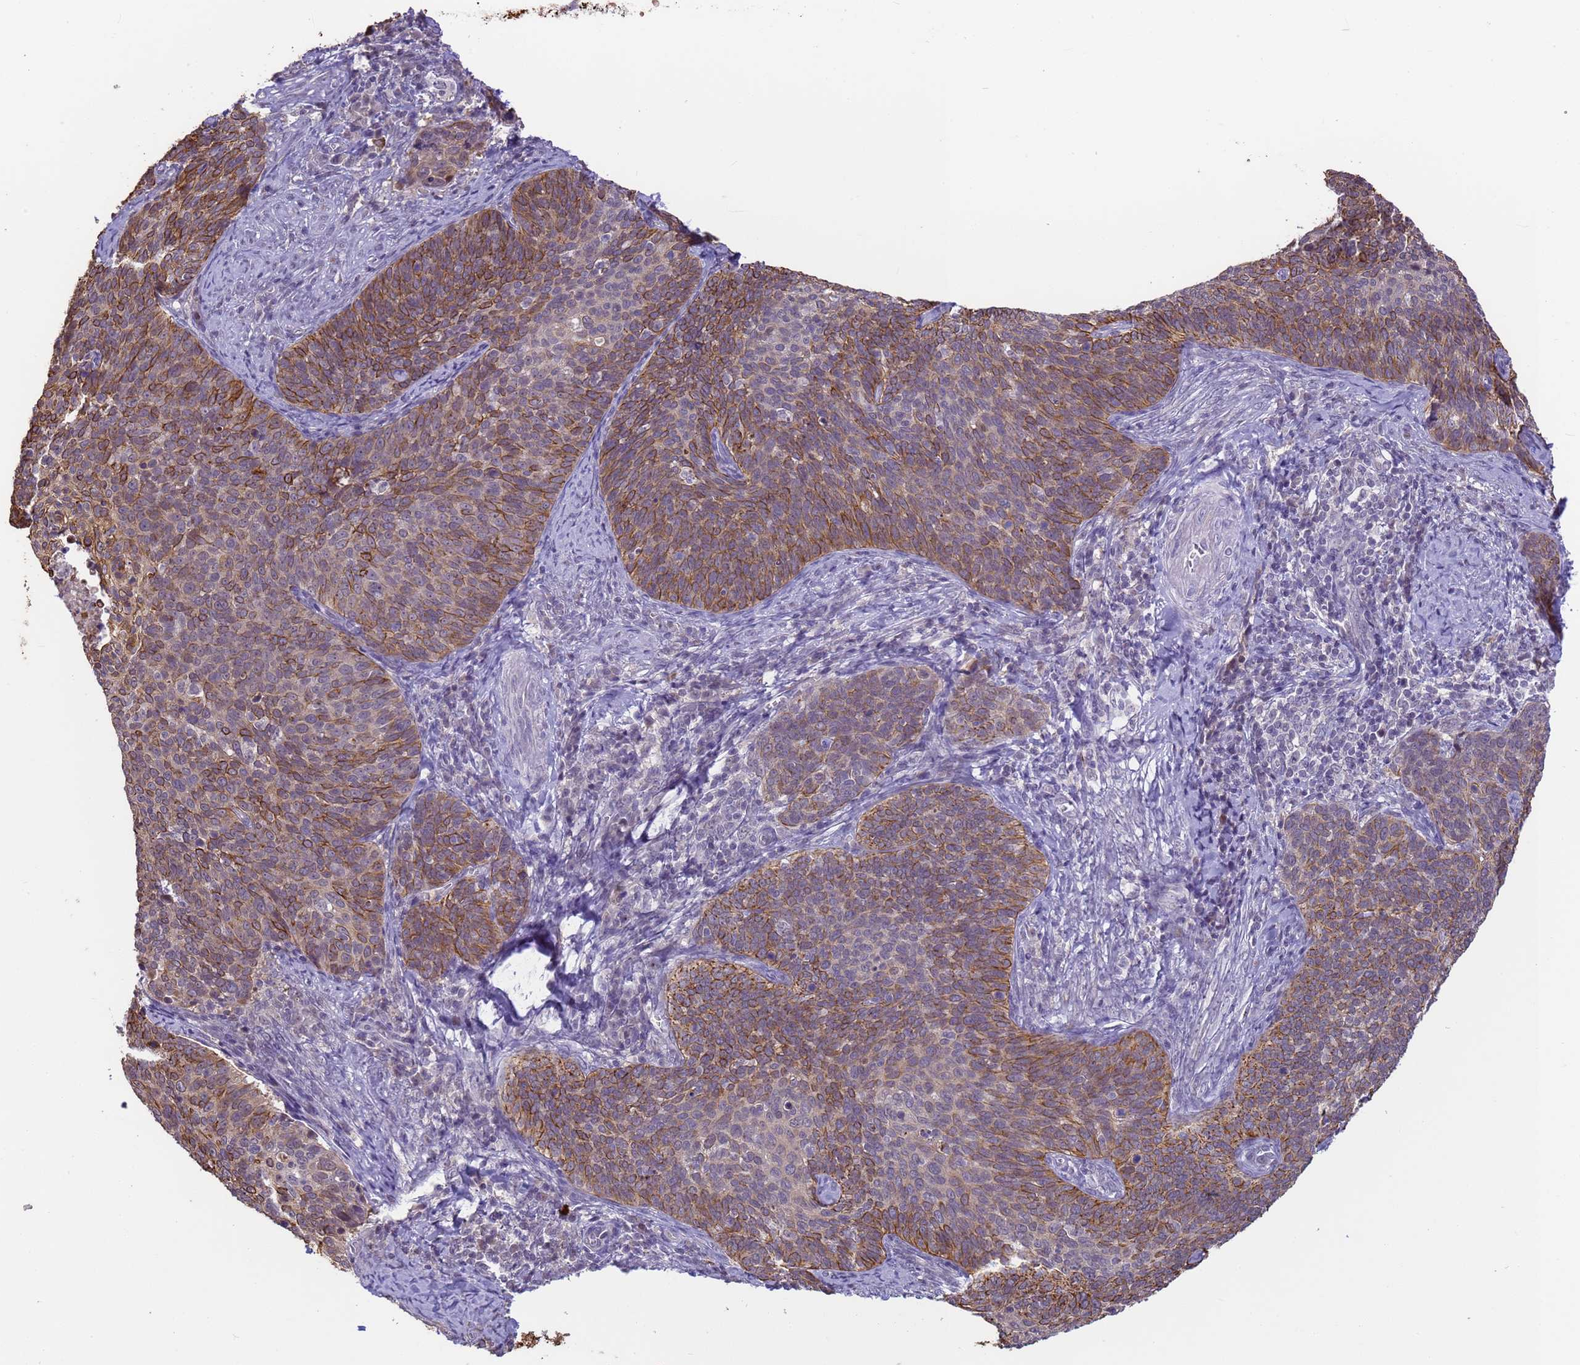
{"staining": {"intensity": "moderate", "quantity": "25%-75%", "location": "cytoplasmic/membranous"}, "tissue": "cervical cancer", "cell_type": "Tumor cells", "image_type": "cancer", "snomed": [{"axis": "morphology", "description": "Normal tissue, NOS"}, {"axis": "morphology", "description": "Squamous cell carcinoma, NOS"}, {"axis": "topography", "description": "Cervix"}], "caption": "Cervical cancer stained for a protein displays moderate cytoplasmic/membranous positivity in tumor cells.", "gene": "VWA3A", "patient": {"sex": "female", "age": 39}}